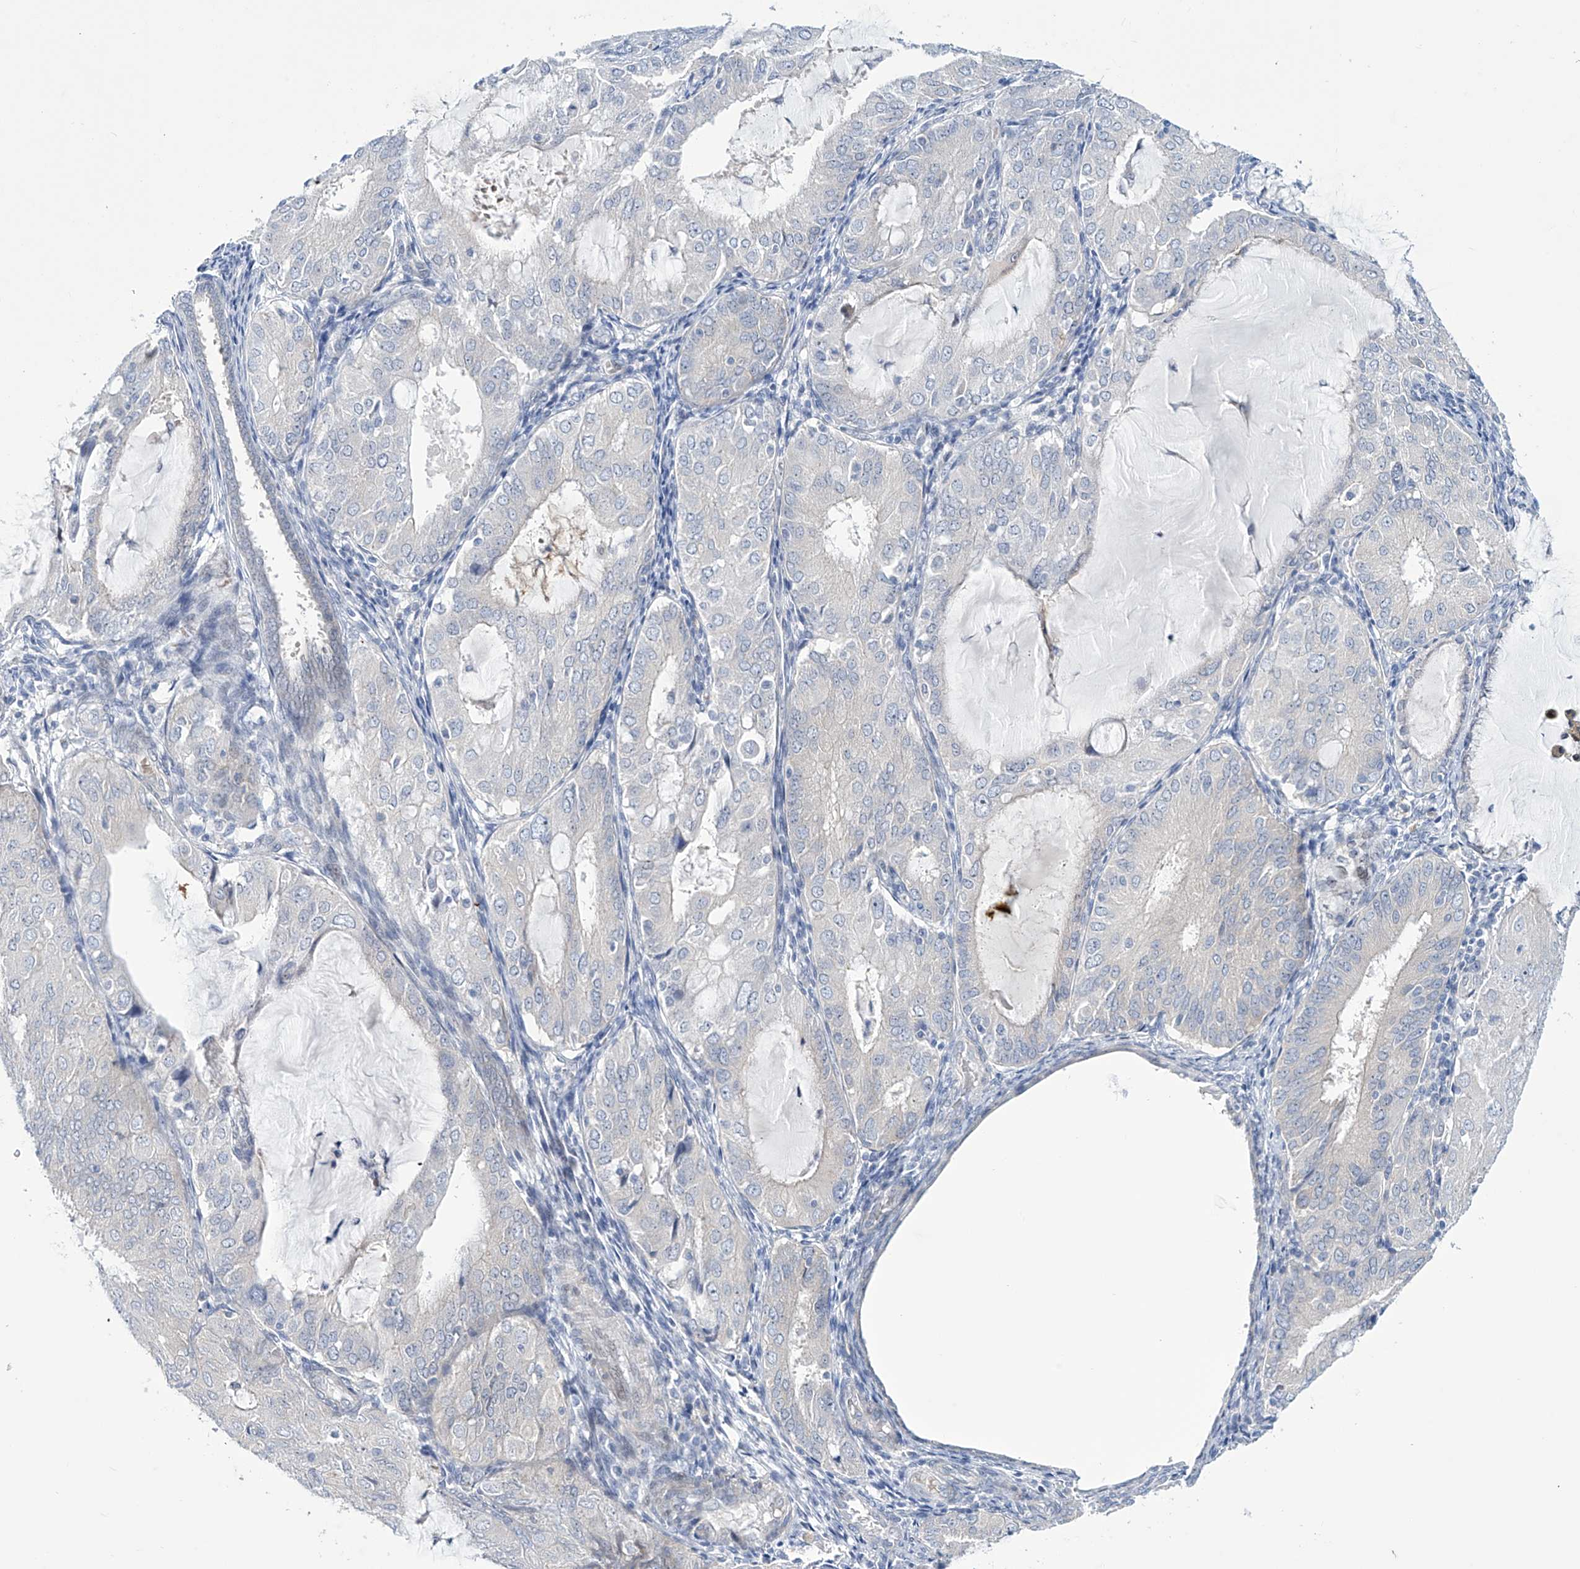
{"staining": {"intensity": "negative", "quantity": "none", "location": "none"}, "tissue": "endometrial cancer", "cell_type": "Tumor cells", "image_type": "cancer", "snomed": [{"axis": "morphology", "description": "Adenocarcinoma, NOS"}, {"axis": "topography", "description": "Endometrium"}], "caption": "Photomicrograph shows no significant protein expression in tumor cells of adenocarcinoma (endometrial).", "gene": "TRIM60", "patient": {"sex": "female", "age": 81}}